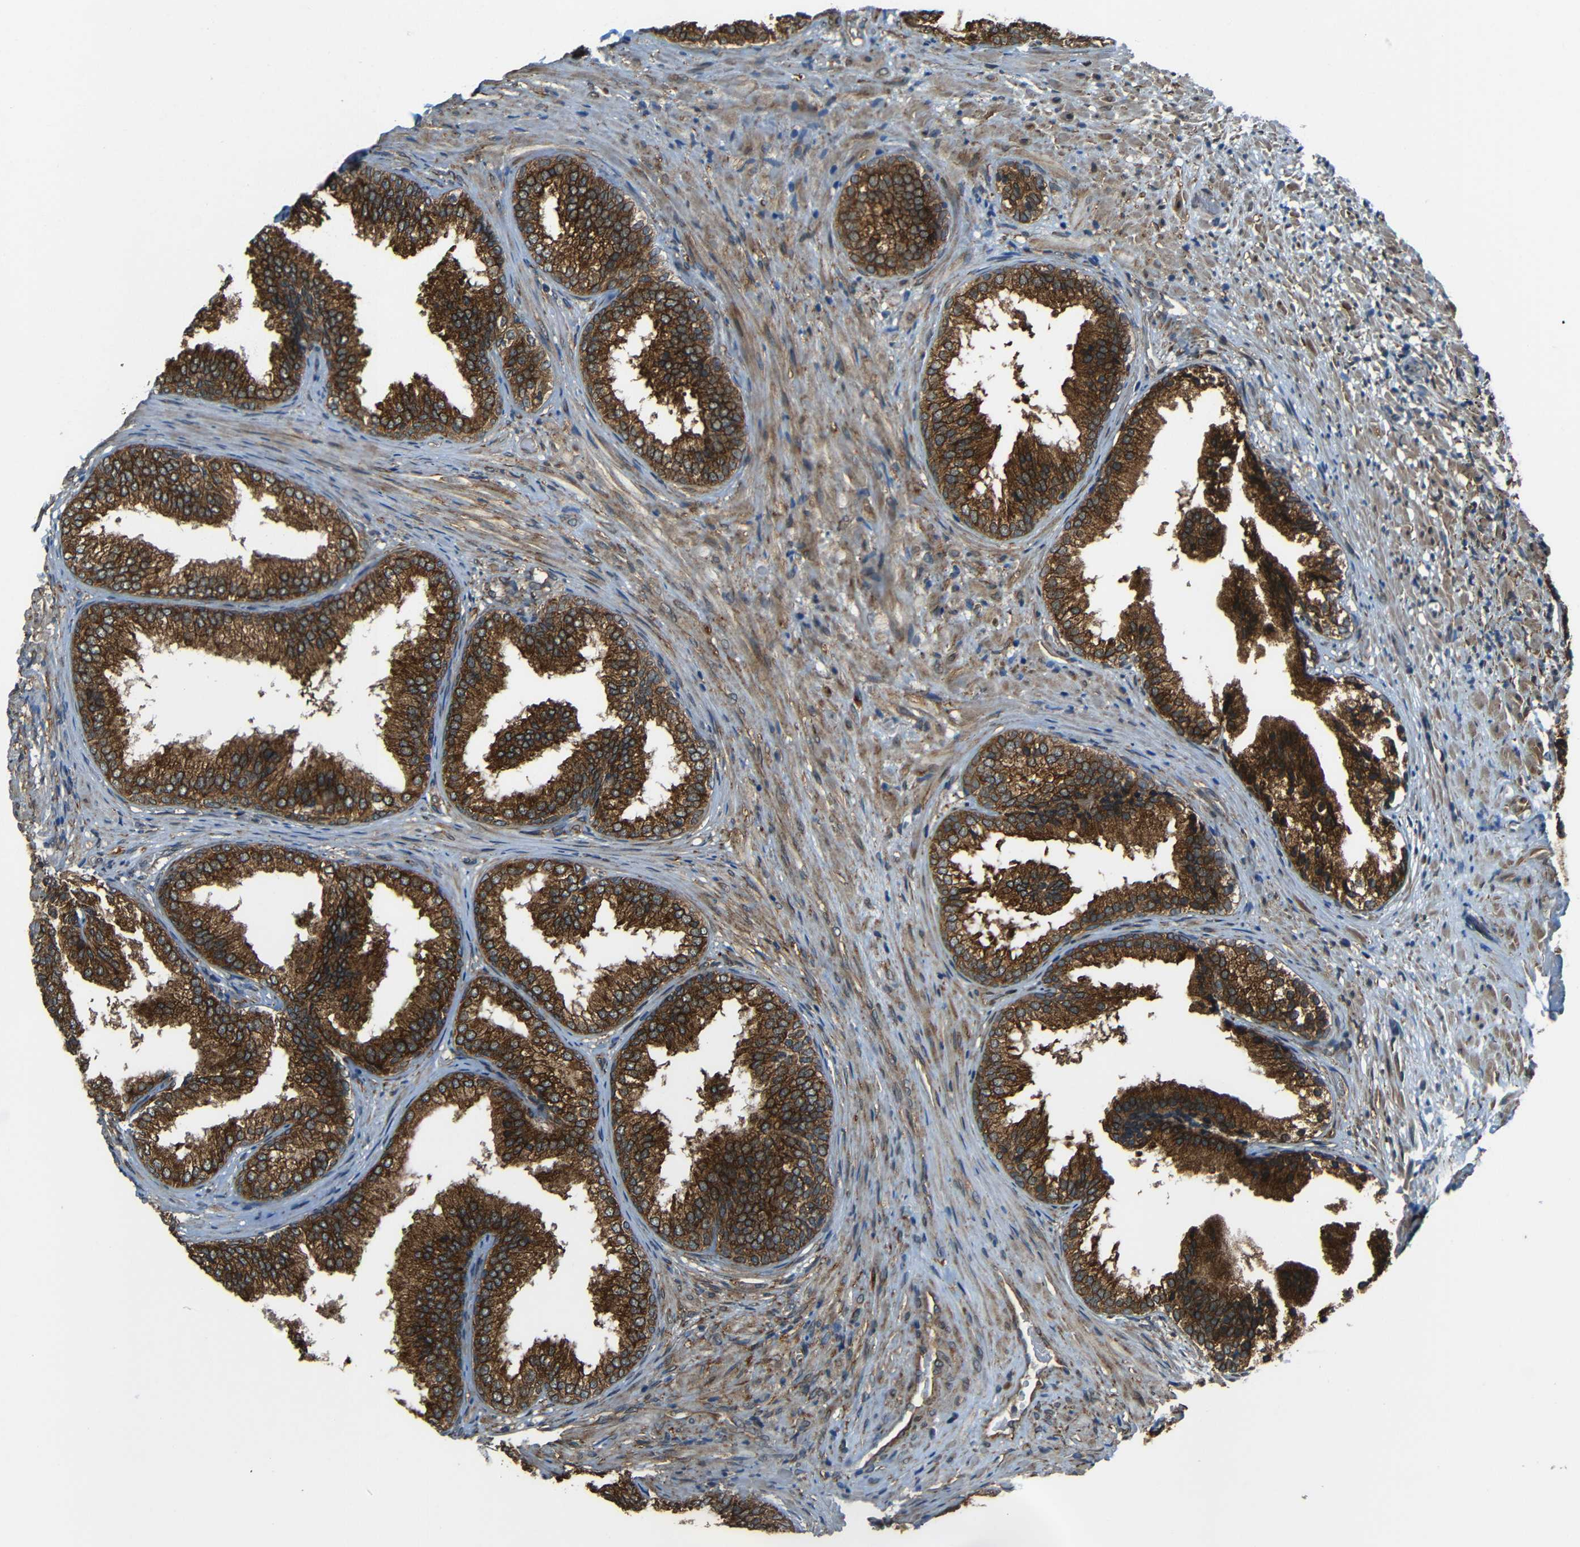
{"staining": {"intensity": "strong", "quantity": "25%-75%", "location": "cytoplasmic/membranous"}, "tissue": "prostate", "cell_type": "Glandular cells", "image_type": "normal", "snomed": [{"axis": "morphology", "description": "Normal tissue, NOS"}, {"axis": "topography", "description": "Prostate"}], "caption": "This micrograph displays normal prostate stained with IHC to label a protein in brown. The cytoplasmic/membranous of glandular cells show strong positivity for the protein. Nuclei are counter-stained blue.", "gene": "VAPB", "patient": {"sex": "male", "age": 76}}